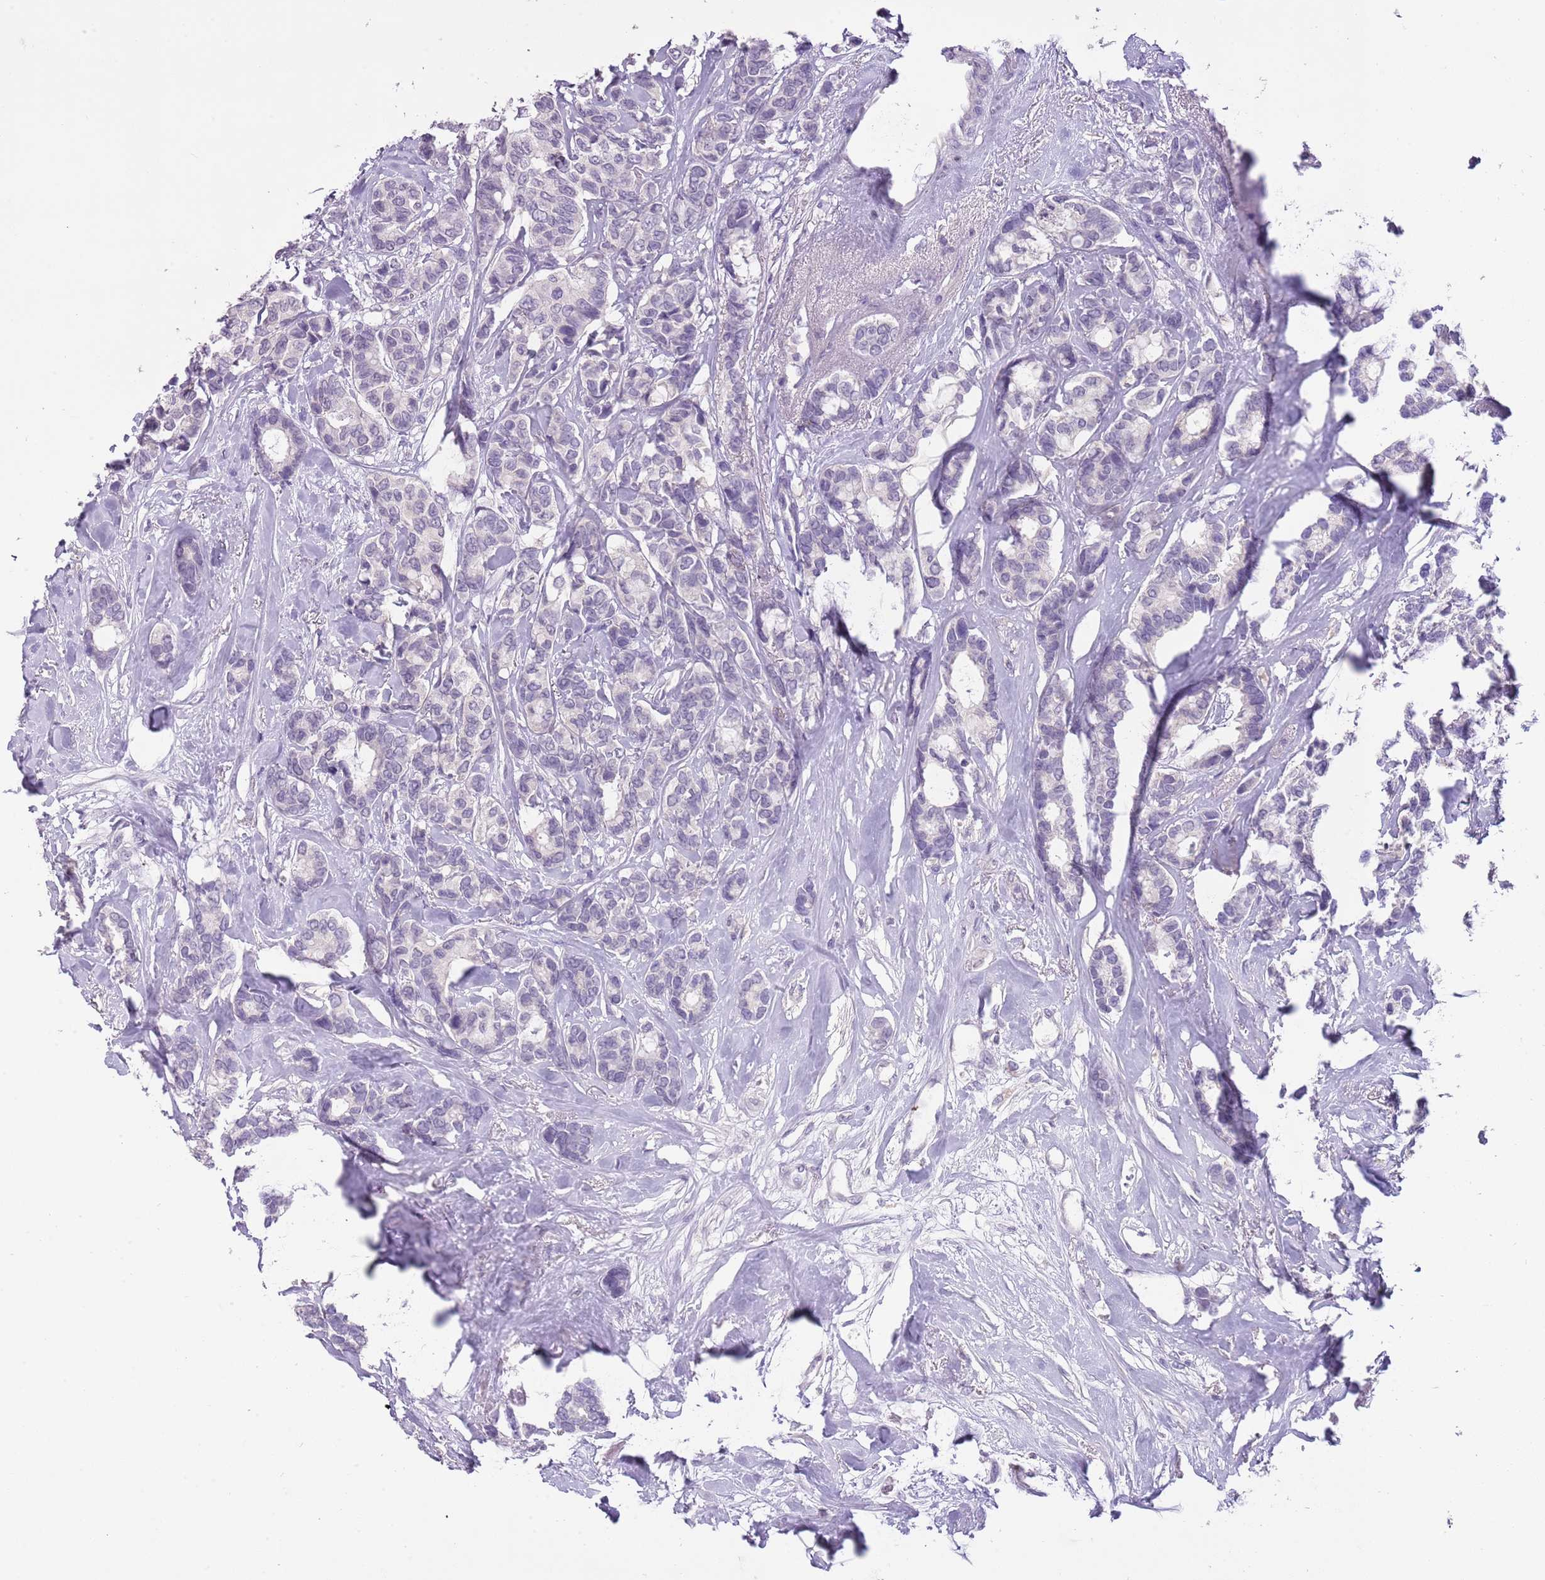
{"staining": {"intensity": "negative", "quantity": "none", "location": "none"}, "tissue": "breast cancer", "cell_type": "Tumor cells", "image_type": "cancer", "snomed": [{"axis": "morphology", "description": "Duct carcinoma"}, {"axis": "topography", "description": "Breast"}], "caption": "Immunohistochemistry of human invasive ductal carcinoma (breast) exhibits no staining in tumor cells.", "gene": "SLC35E3", "patient": {"sex": "female", "age": 87}}